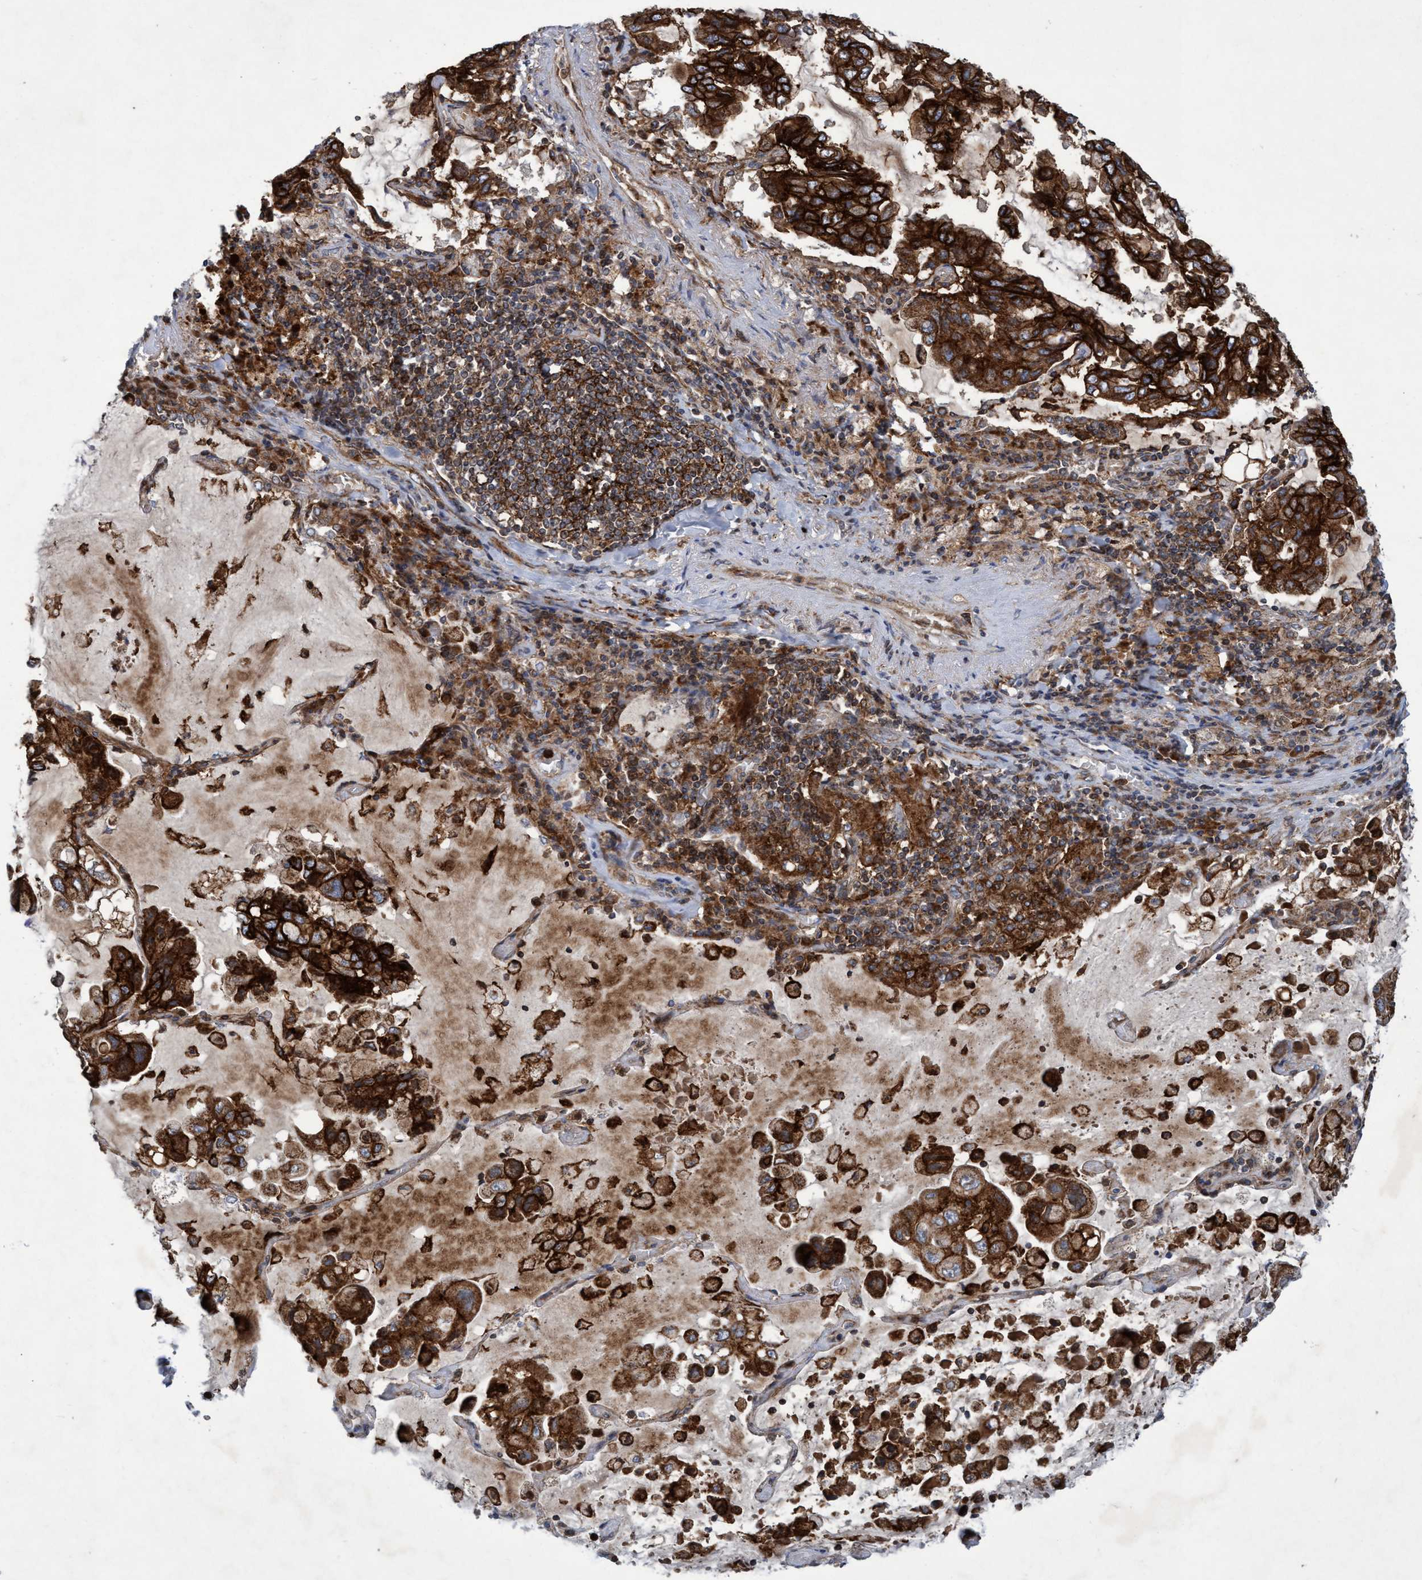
{"staining": {"intensity": "strong", "quantity": ">75%", "location": "cytoplasmic/membranous"}, "tissue": "lung cancer", "cell_type": "Tumor cells", "image_type": "cancer", "snomed": [{"axis": "morphology", "description": "Adenocarcinoma, NOS"}, {"axis": "topography", "description": "Lung"}], "caption": "Protein expression analysis of lung adenocarcinoma shows strong cytoplasmic/membranous positivity in about >75% of tumor cells.", "gene": "SLC16A3", "patient": {"sex": "male", "age": 64}}